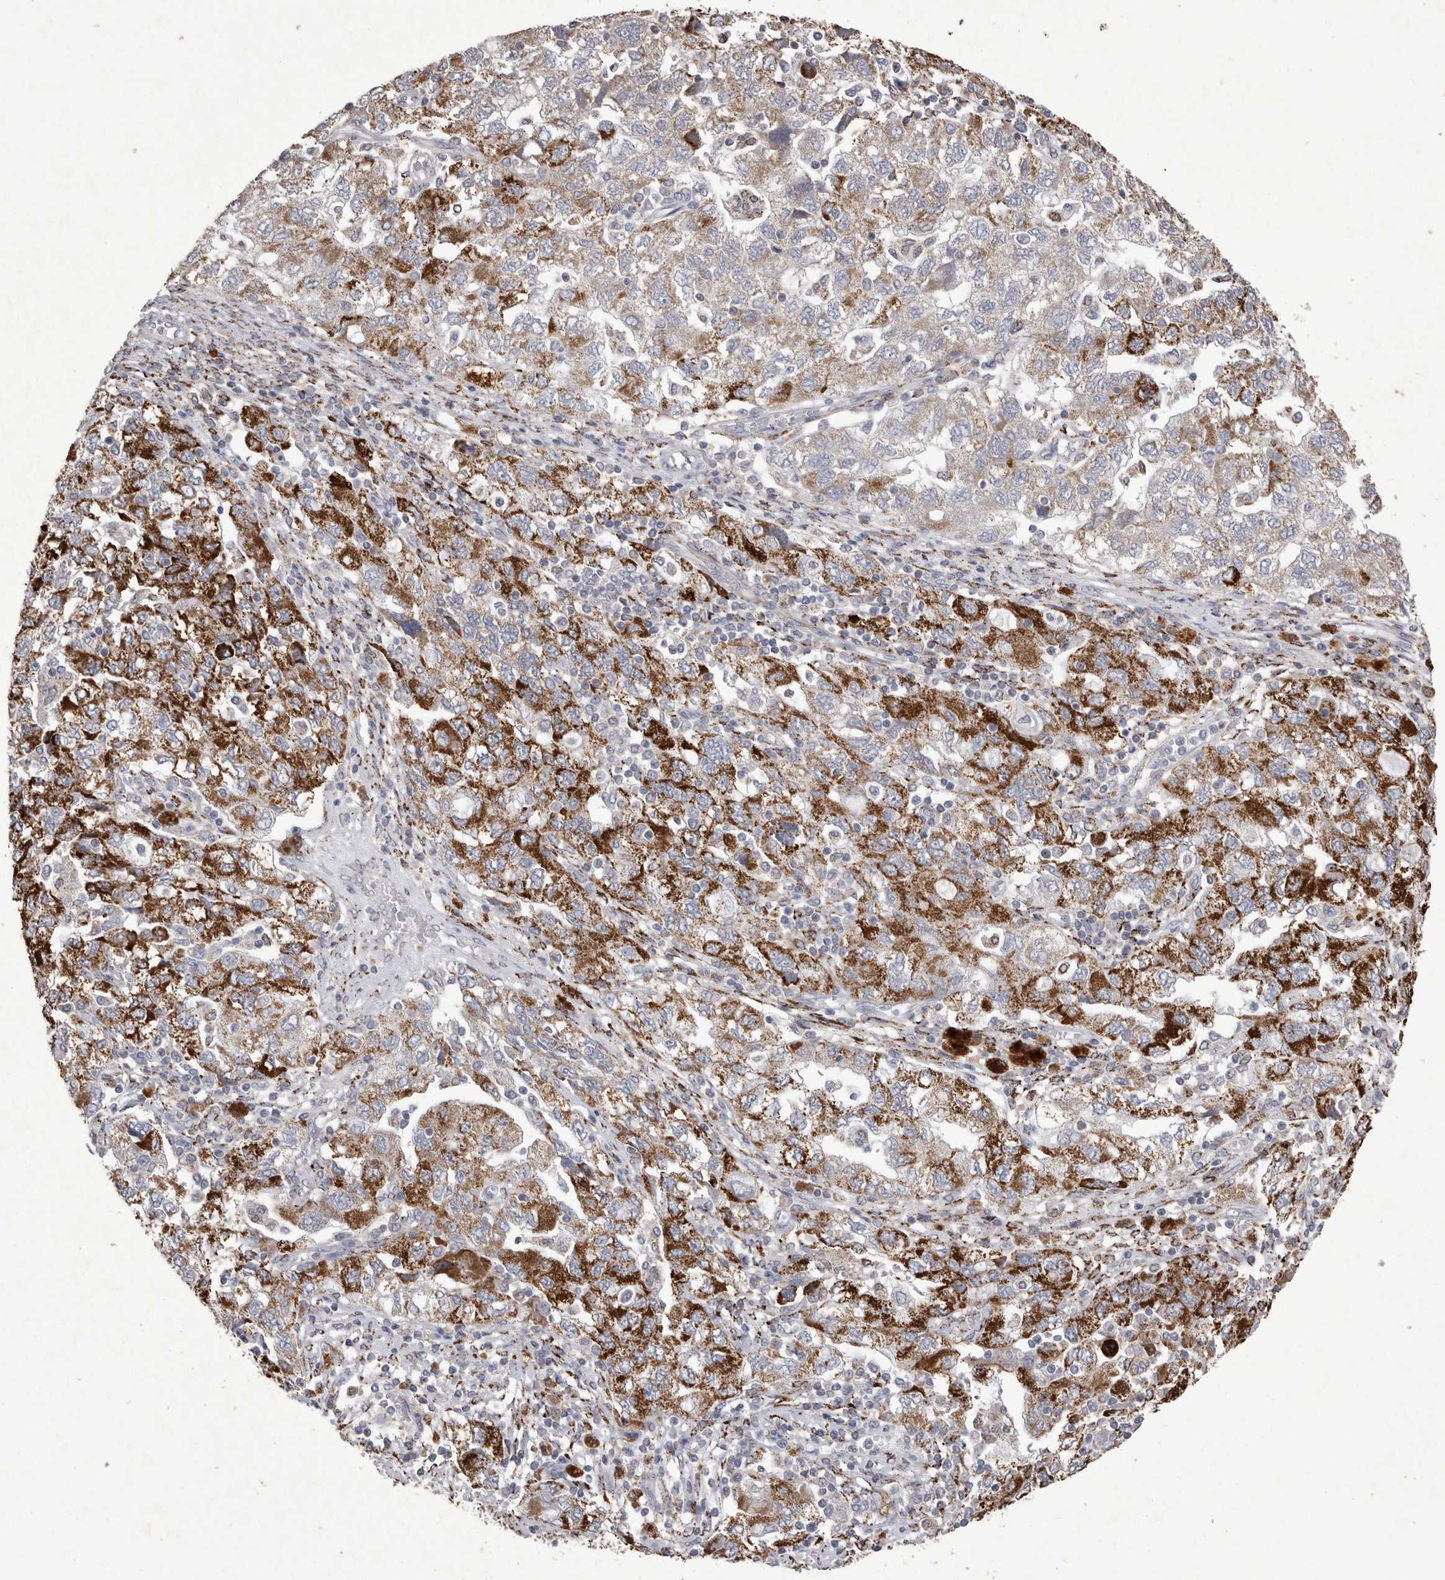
{"staining": {"intensity": "strong", "quantity": ">75%", "location": "cytoplasmic/membranous"}, "tissue": "ovarian cancer", "cell_type": "Tumor cells", "image_type": "cancer", "snomed": [{"axis": "morphology", "description": "Carcinoma, NOS"}, {"axis": "morphology", "description": "Cystadenocarcinoma, serous, NOS"}, {"axis": "topography", "description": "Ovary"}], "caption": "A brown stain shows strong cytoplasmic/membranous expression of a protein in human carcinoma (ovarian) tumor cells.", "gene": "DKK3", "patient": {"sex": "female", "age": 69}}